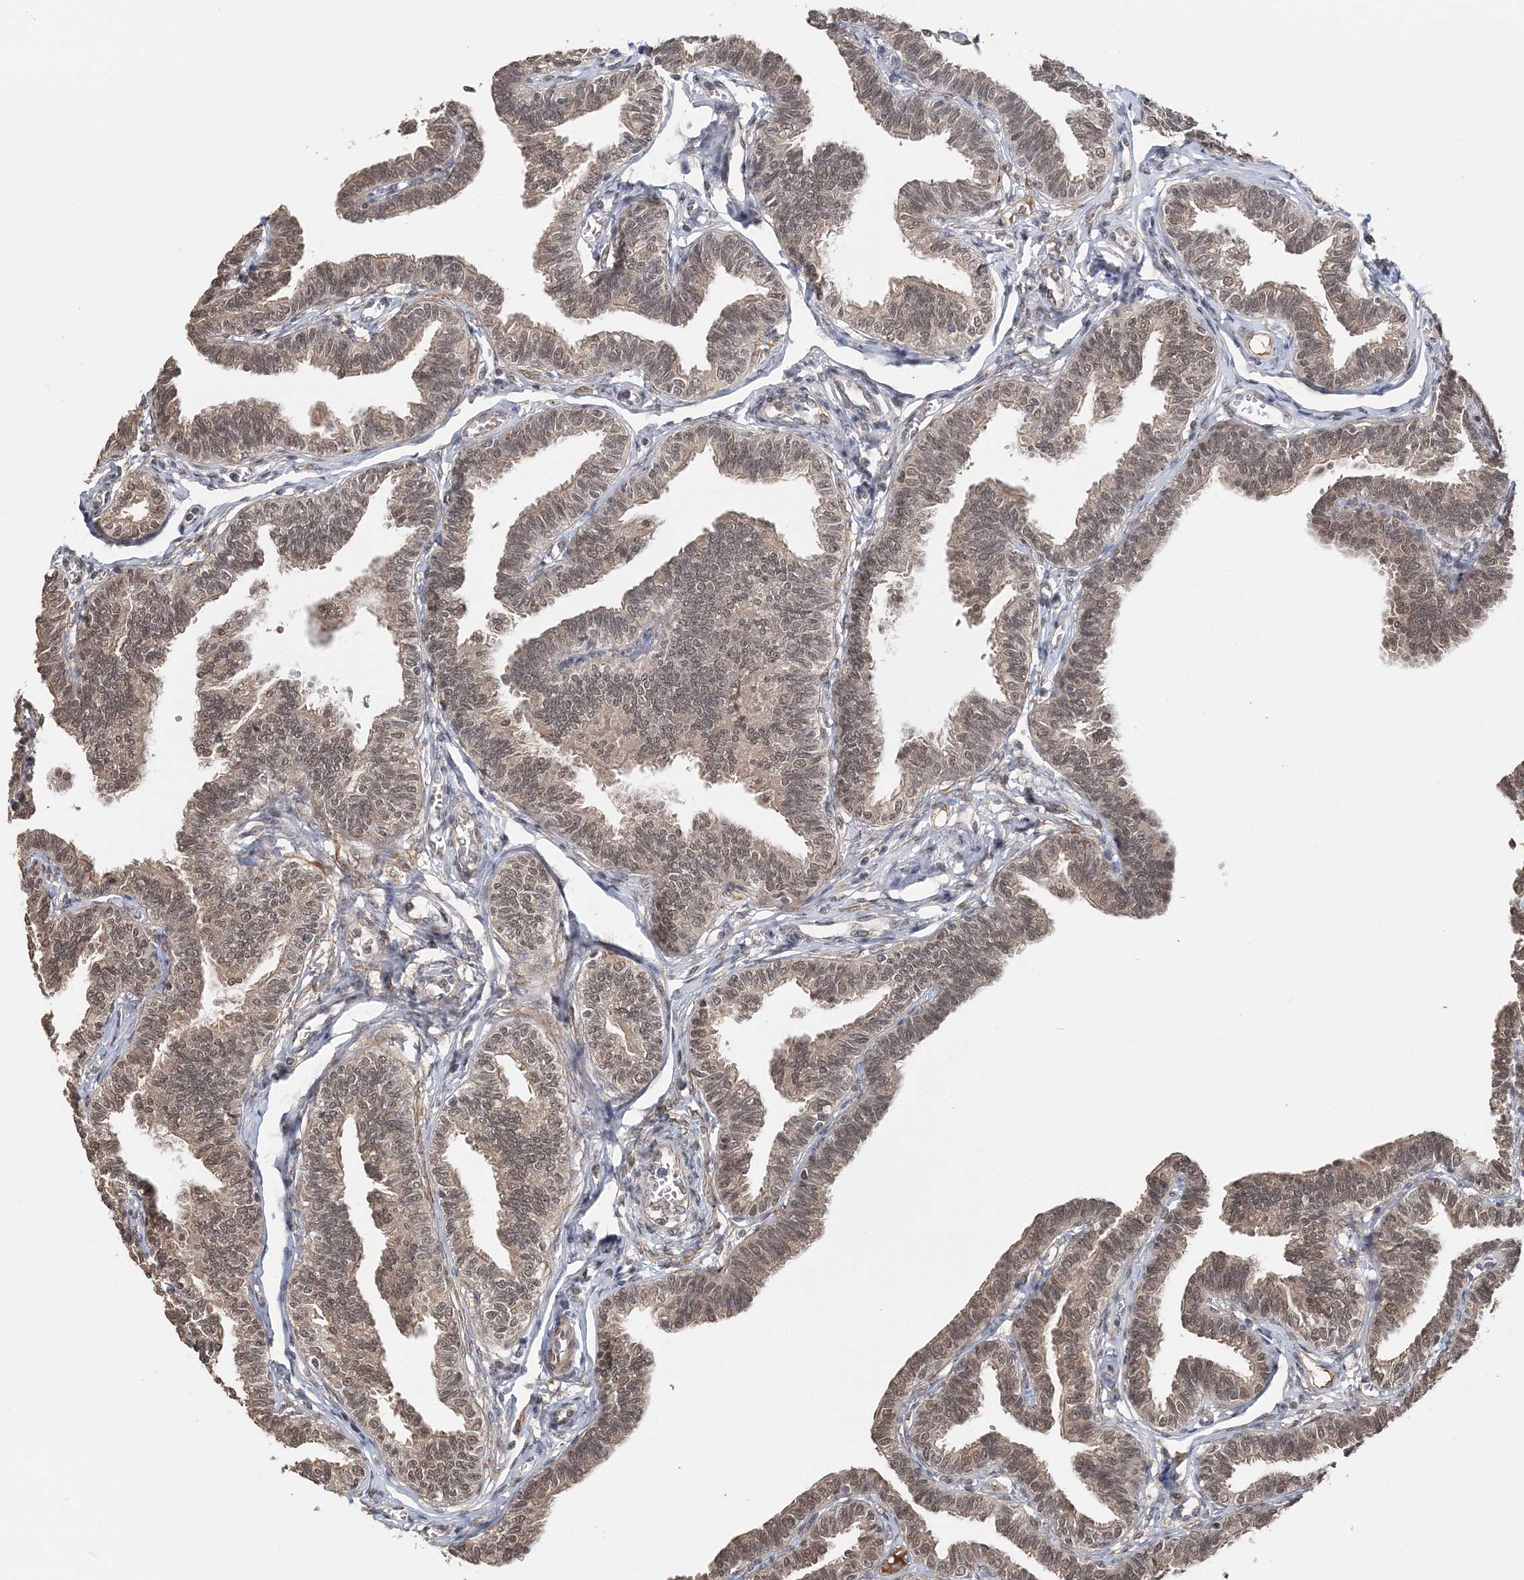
{"staining": {"intensity": "weak", "quantity": "25%-75%", "location": "nuclear"}, "tissue": "fallopian tube", "cell_type": "Glandular cells", "image_type": "normal", "snomed": [{"axis": "morphology", "description": "Normal tissue, NOS"}, {"axis": "topography", "description": "Fallopian tube"}, {"axis": "topography", "description": "Ovary"}], "caption": "Weak nuclear staining for a protein is present in approximately 25%-75% of glandular cells of unremarkable fallopian tube using immunohistochemistry.", "gene": "TSHZ2", "patient": {"sex": "female", "age": 23}}